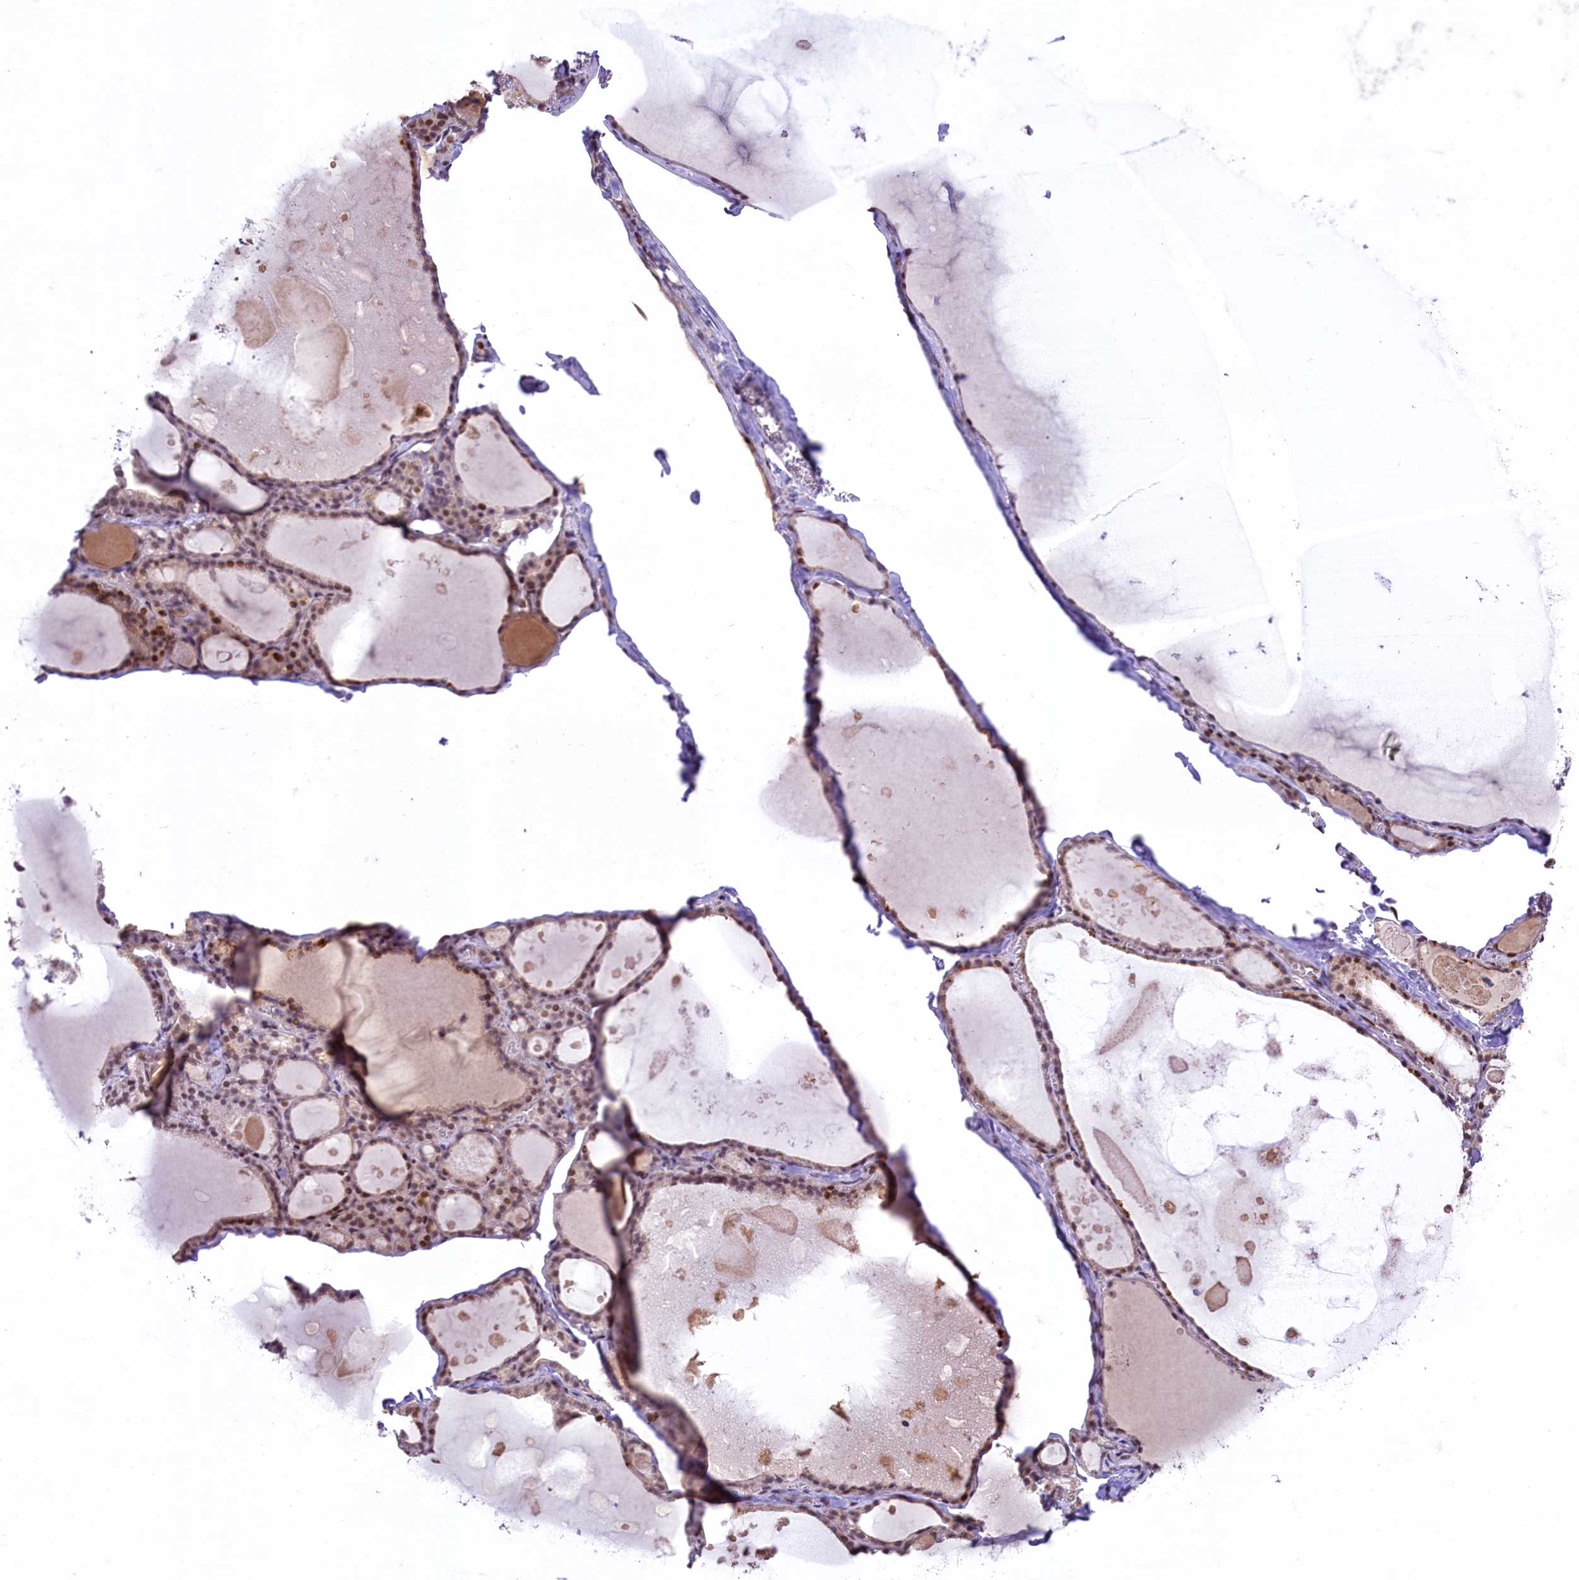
{"staining": {"intensity": "moderate", "quantity": "25%-75%", "location": "nuclear"}, "tissue": "thyroid gland", "cell_type": "Glandular cells", "image_type": "normal", "snomed": [{"axis": "morphology", "description": "Normal tissue, NOS"}, {"axis": "topography", "description": "Thyroid gland"}], "caption": "Protein staining of unremarkable thyroid gland shows moderate nuclear expression in about 25%-75% of glandular cells. (Stains: DAB (3,3'-diaminobenzidine) in brown, nuclei in blue, Microscopy: brightfield microscopy at high magnification).", "gene": "ANKS3", "patient": {"sex": "male", "age": 56}}